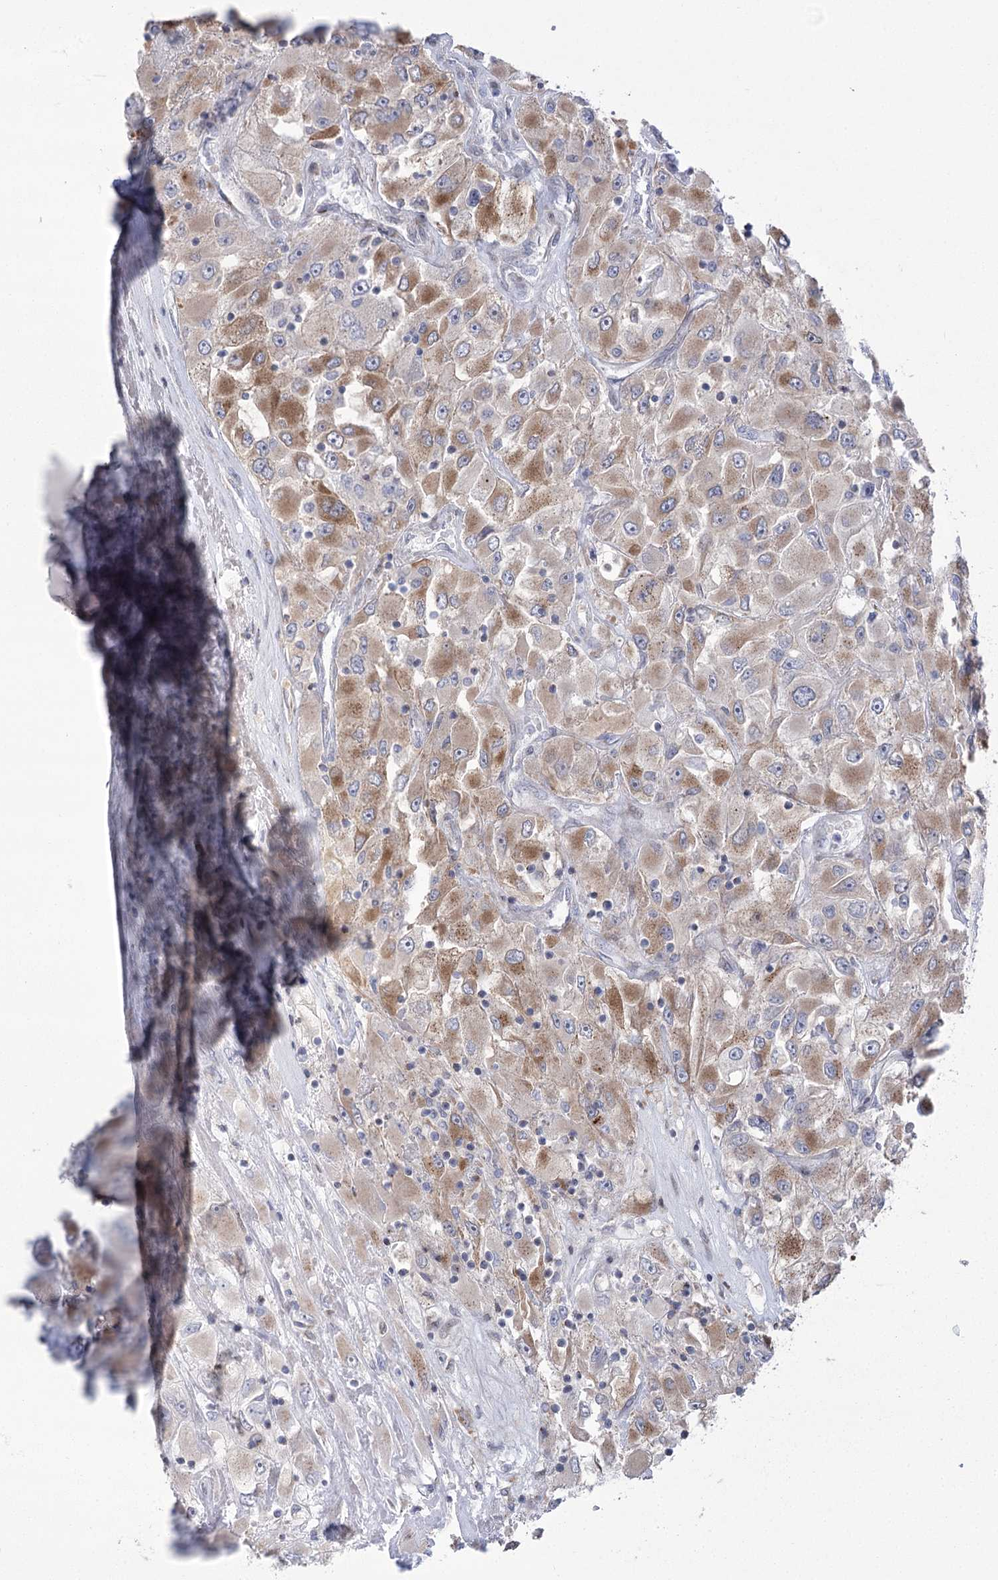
{"staining": {"intensity": "moderate", "quantity": "25%-75%", "location": "cytoplasmic/membranous"}, "tissue": "renal cancer", "cell_type": "Tumor cells", "image_type": "cancer", "snomed": [{"axis": "morphology", "description": "Adenocarcinoma, NOS"}, {"axis": "topography", "description": "Kidney"}], "caption": "Moderate cytoplasmic/membranous protein expression is appreciated in approximately 25%-75% of tumor cells in adenocarcinoma (renal). The protein of interest is shown in brown color, while the nuclei are stained blue.", "gene": "NME7", "patient": {"sex": "female", "age": 52}}